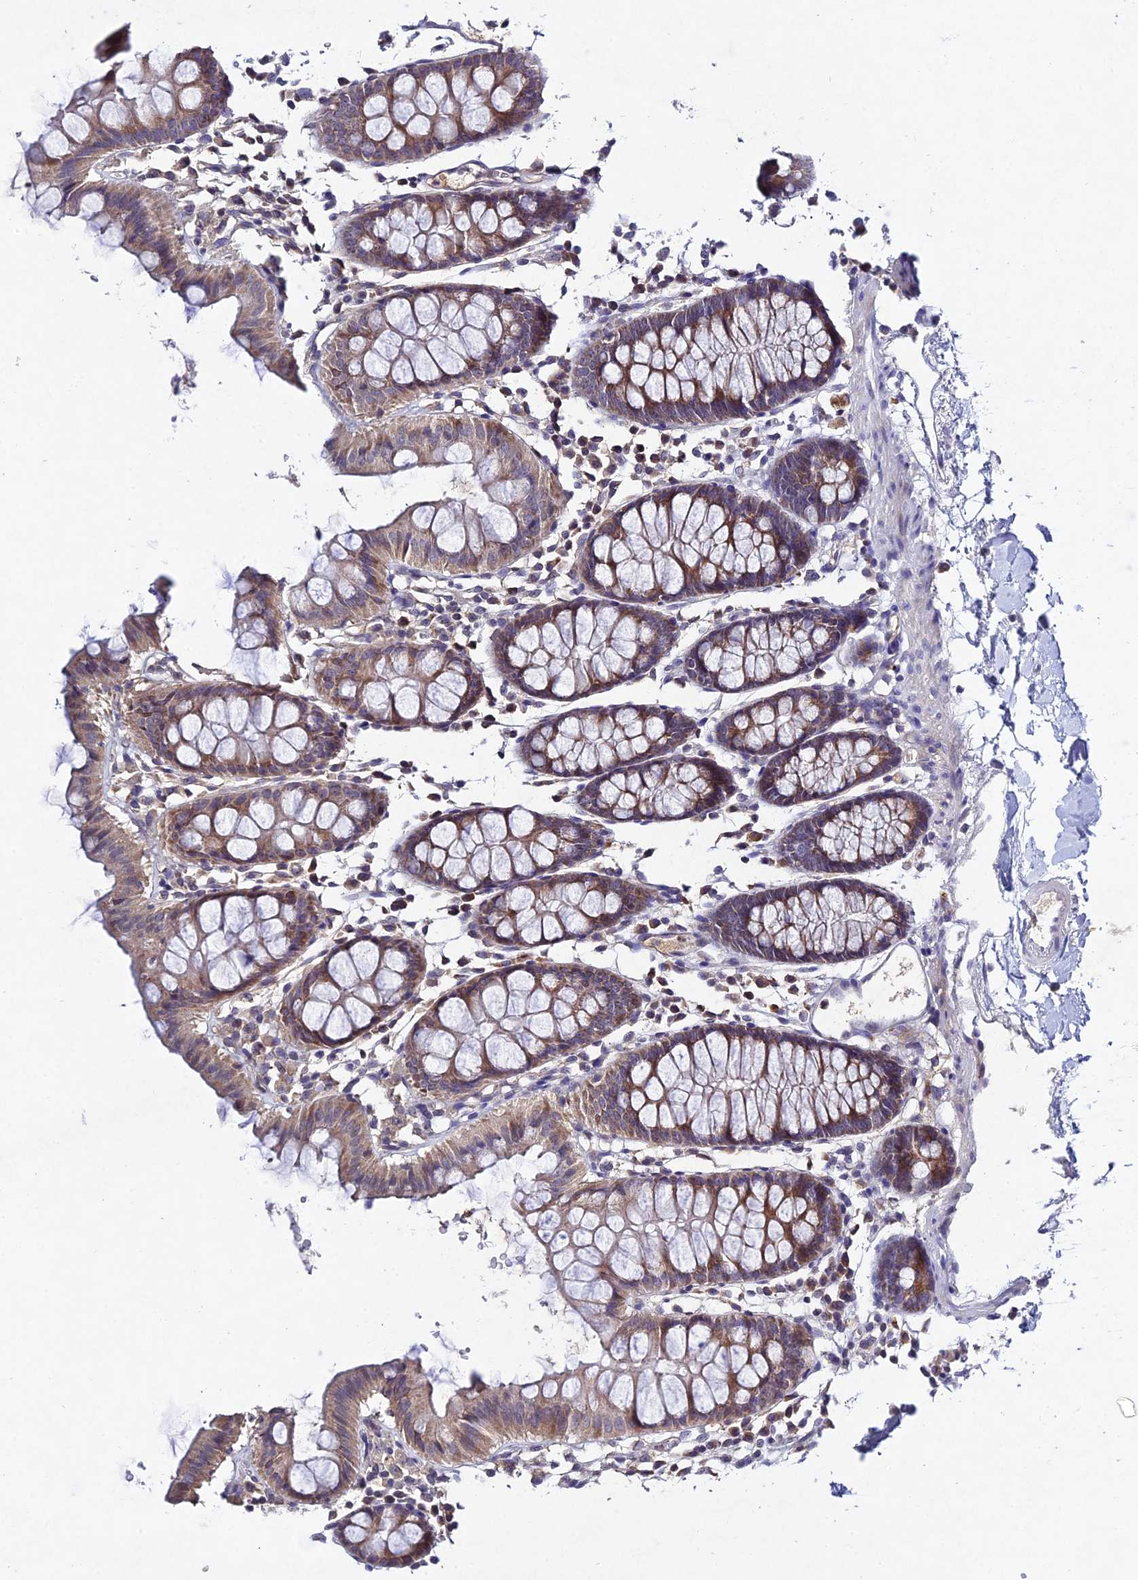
{"staining": {"intensity": "weak", "quantity": "25%-75%", "location": "cytoplasmic/membranous"}, "tissue": "colon", "cell_type": "Endothelial cells", "image_type": "normal", "snomed": [{"axis": "morphology", "description": "Normal tissue, NOS"}, {"axis": "topography", "description": "Colon"}], "caption": "This image displays IHC staining of unremarkable colon, with low weak cytoplasmic/membranous positivity in about 25%-75% of endothelial cells.", "gene": "CHST5", "patient": {"sex": "male", "age": 75}}